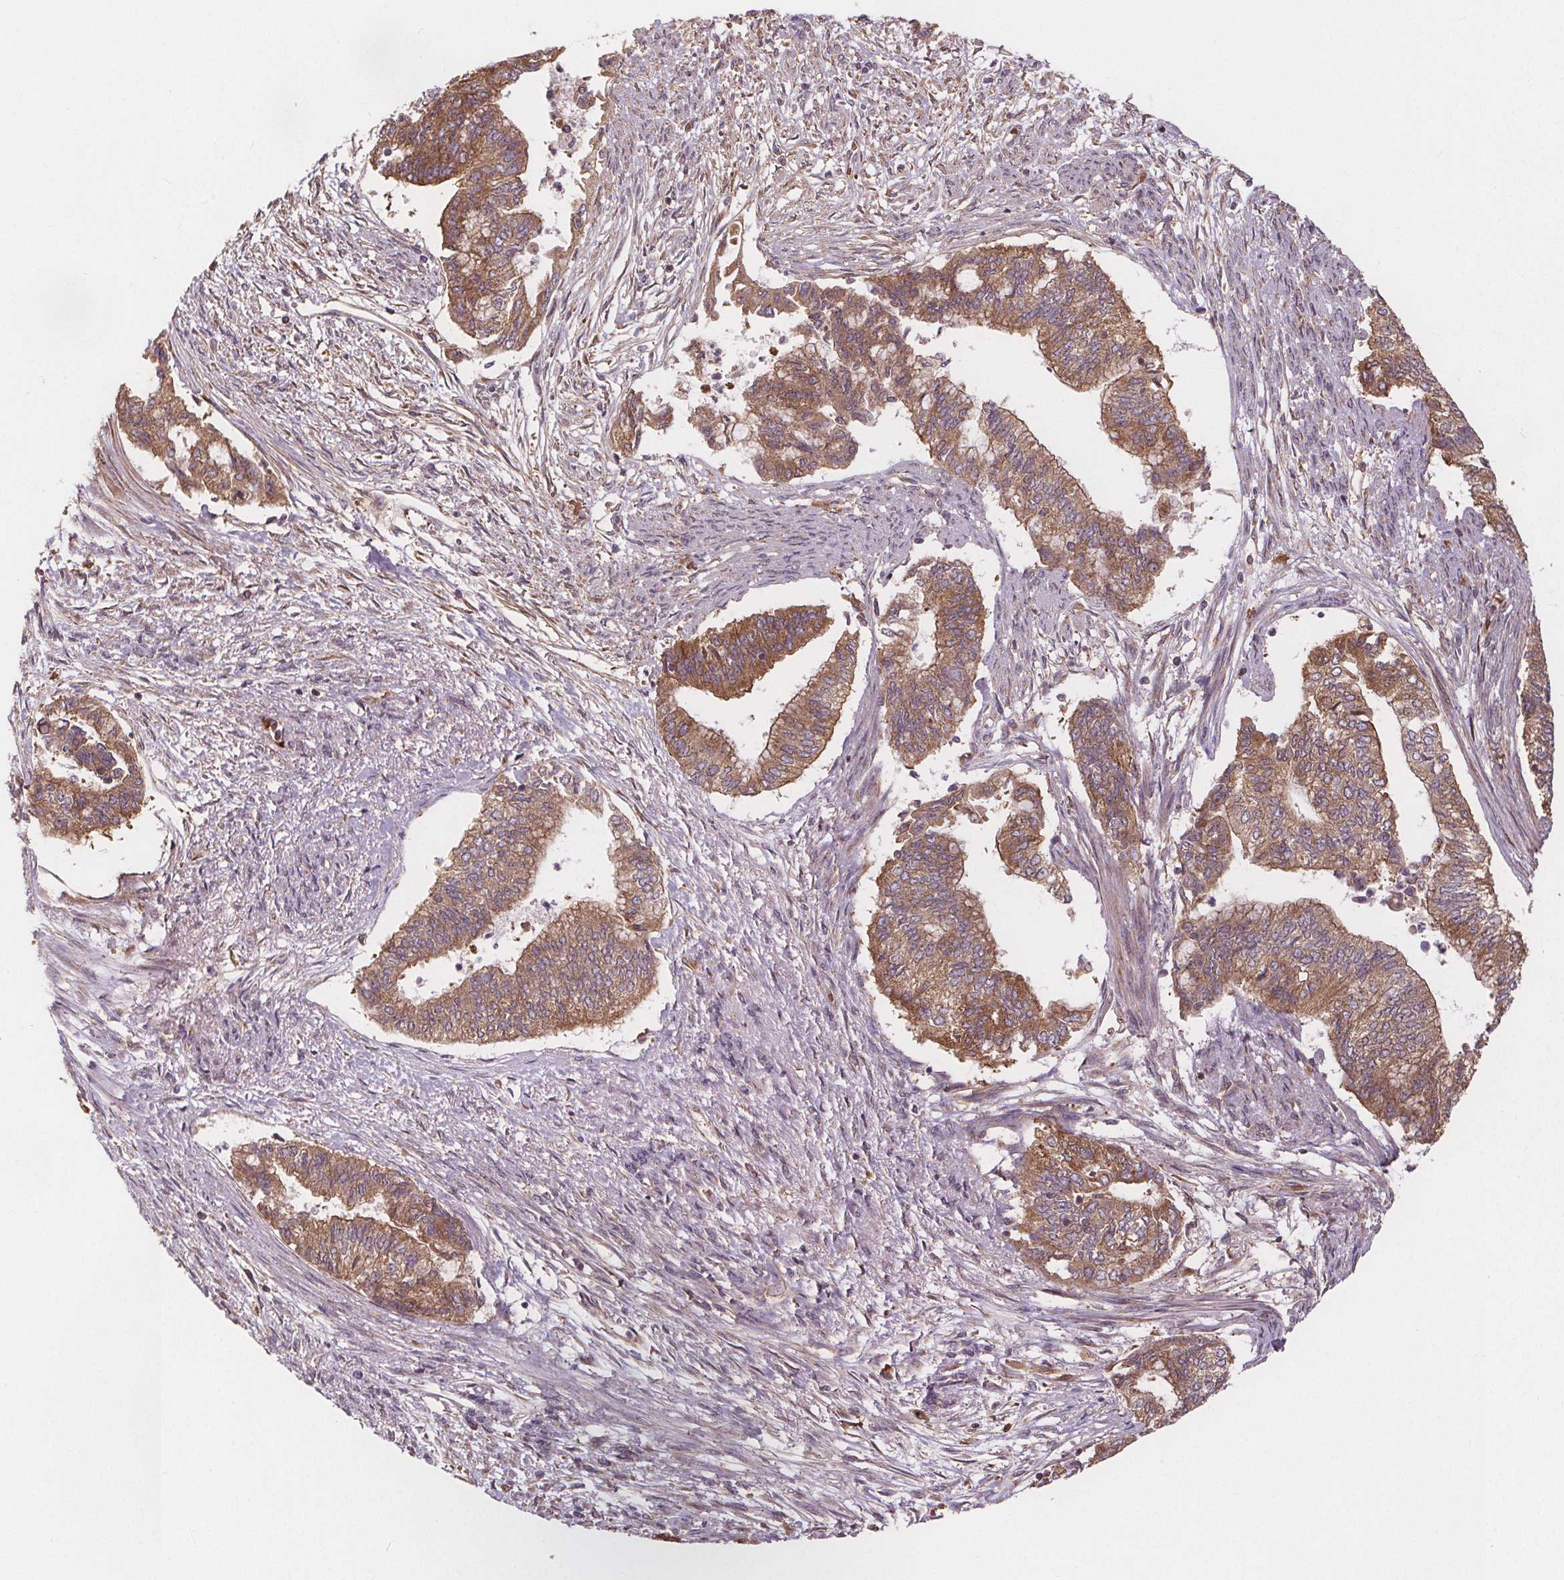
{"staining": {"intensity": "moderate", "quantity": ">75%", "location": "cytoplasmic/membranous"}, "tissue": "endometrial cancer", "cell_type": "Tumor cells", "image_type": "cancer", "snomed": [{"axis": "morphology", "description": "Adenocarcinoma, NOS"}, {"axis": "topography", "description": "Endometrium"}], "caption": "Human adenocarcinoma (endometrial) stained for a protein (brown) demonstrates moderate cytoplasmic/membranous positive expression in approximately >75% of tumor cells.", "gene": "EIF3D", "patient": {"sex": "female", "age": 65}}